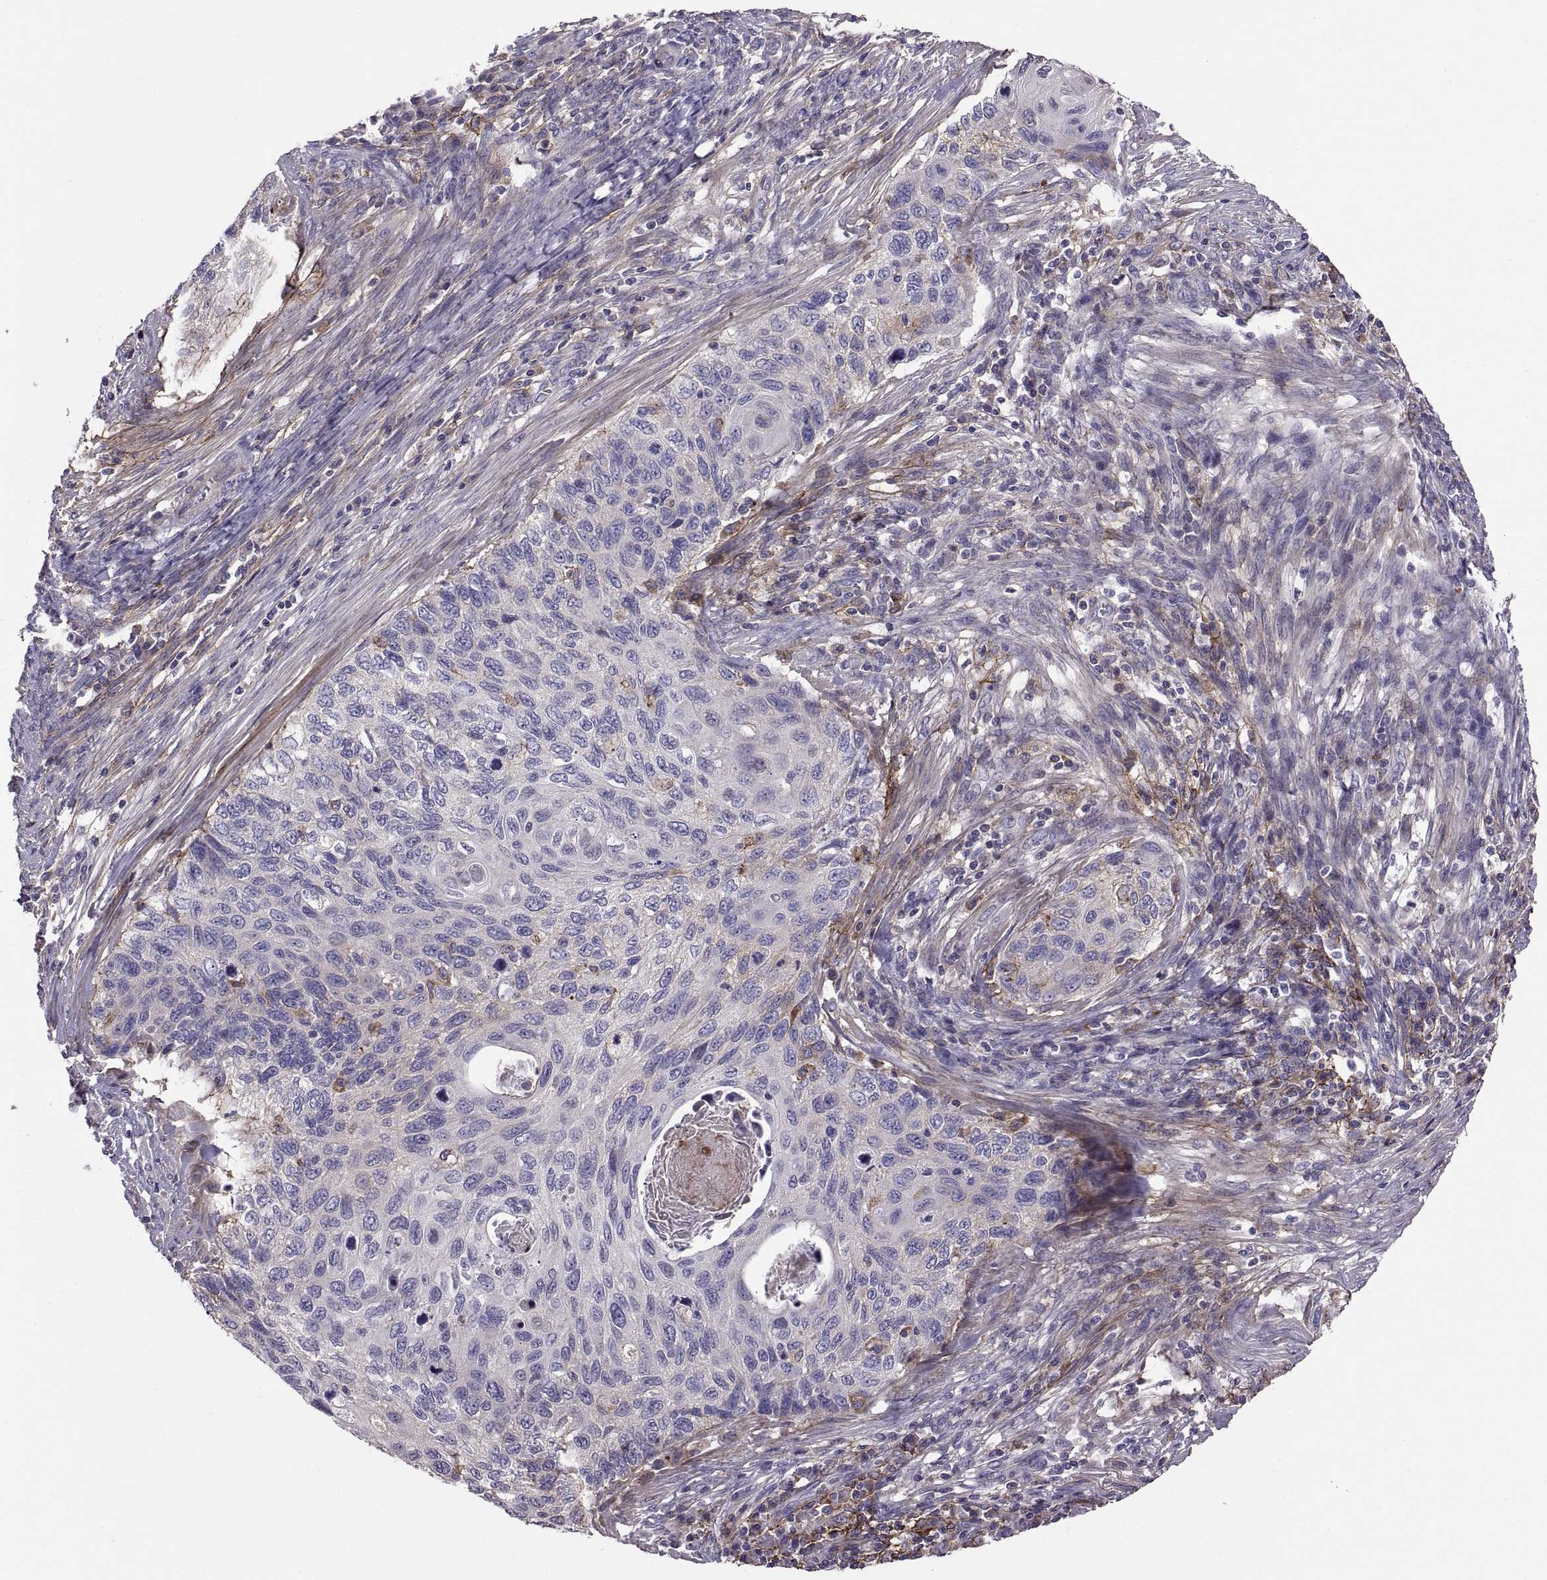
{"staining": {"intensity": "negative", "quantity": "none", "location": "none"}, "tissue": "cervical cancer", "cell_type": "Tumor cells", "image_type": "cancer", "snomed": [{"axis": "morphology", "description": "Squamous cell carcinoma, NOS"}, {"axis": "topography", "description": "Cervix"}], "caption": "Cervical cancer was stained to show a protein in brown. There is no significant staining in tumor cells. Brightfield microscopy of IHC stained with DAB (brown) and hematoxylin (blue), captured at high magnification.", "gene": "EMILIN2", "patient": {"sex": "female", "age": 70}}